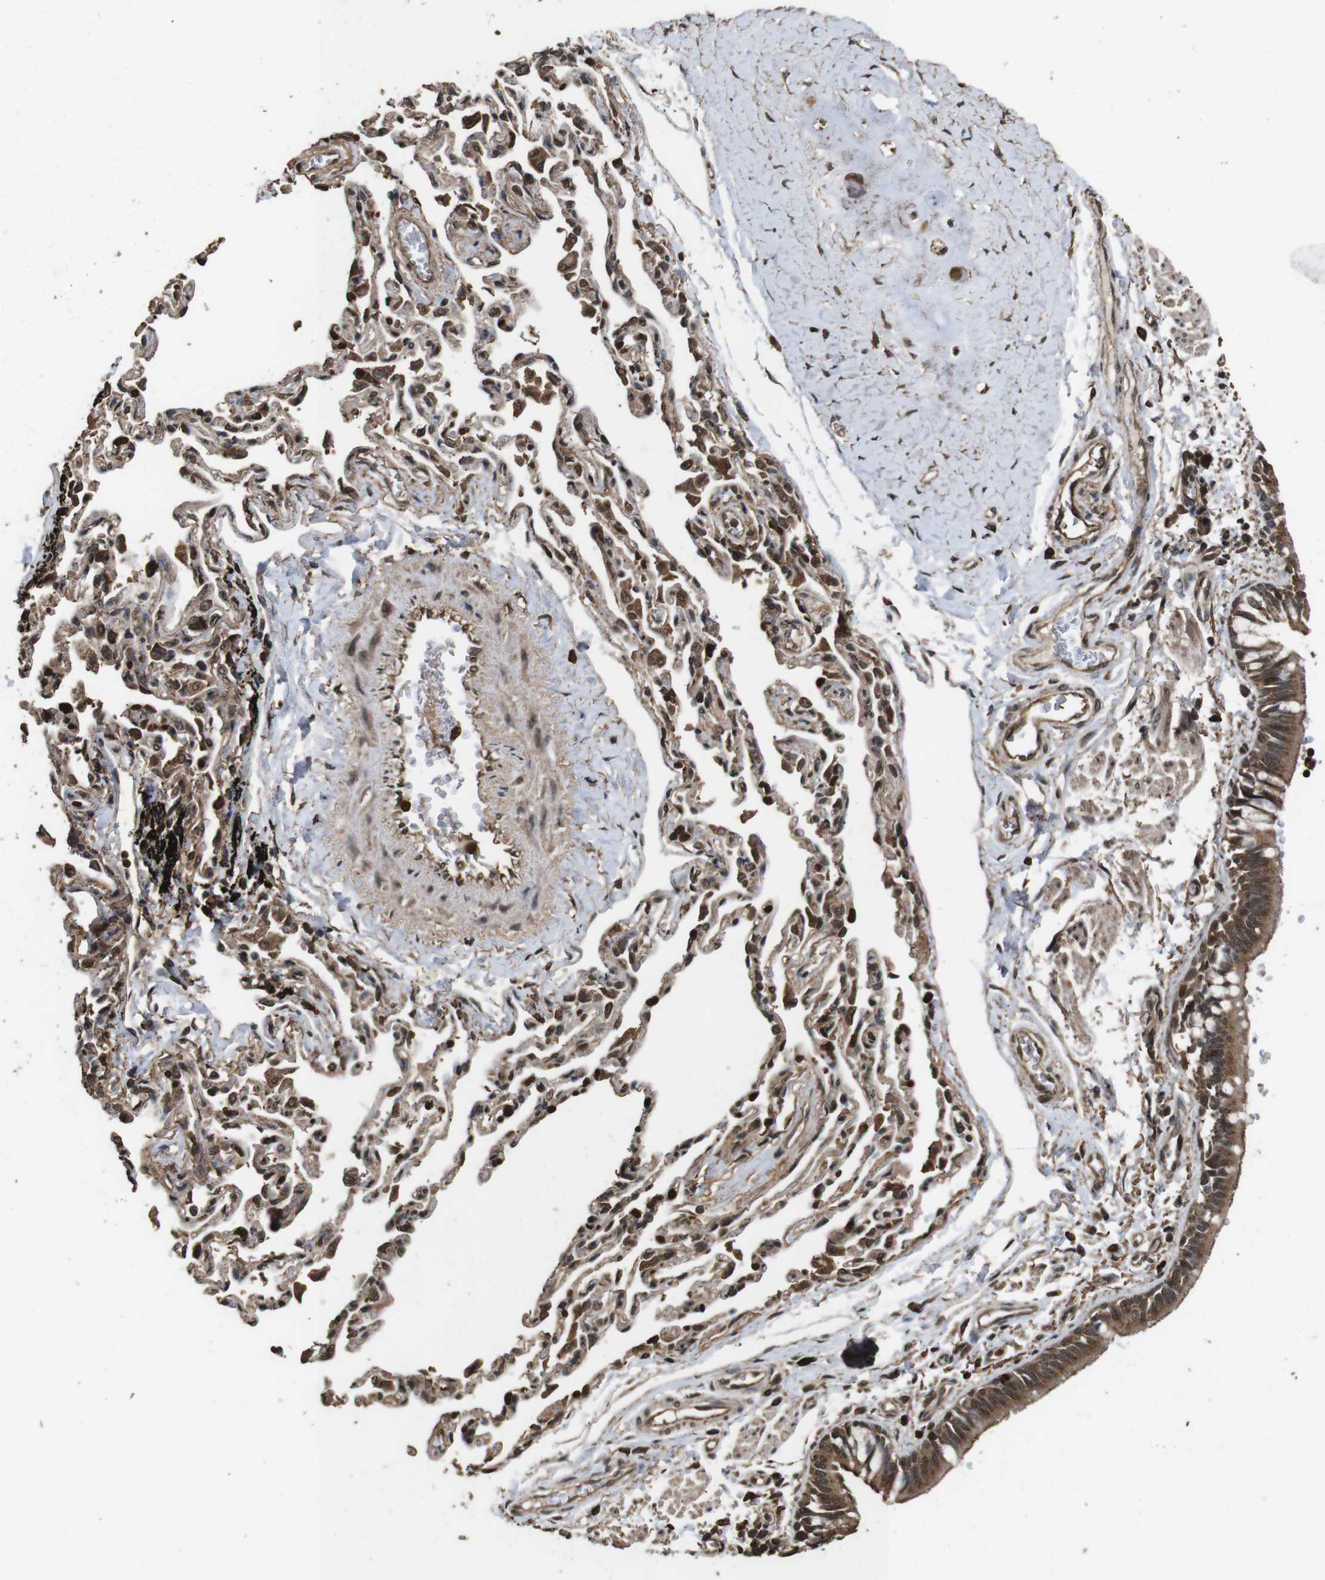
{"staining": {"intensity": "strong", "quantity": ">75%", "location": "cytoplasmic/membranous,nuclear"}, "tissue": "bronchus", "cell_type": "Respiratory epithelial cells", "image_type": "normal", "snomed": [{"axis": "morphology", "description": "Normal tissue, NOS"}, {"axis": "topography", "description": "Bronchus"}, {"axis": "topography", "description": "Lung"}], "caption": "Immunohistochemical staining of normal human bronchus displays strong cytoplasmic/membranous,nuclear protein staining in about >75% of respiratory epithelial cells.", "gene": "RRAS2", "patient": {"sex": "male", "age": 64}}